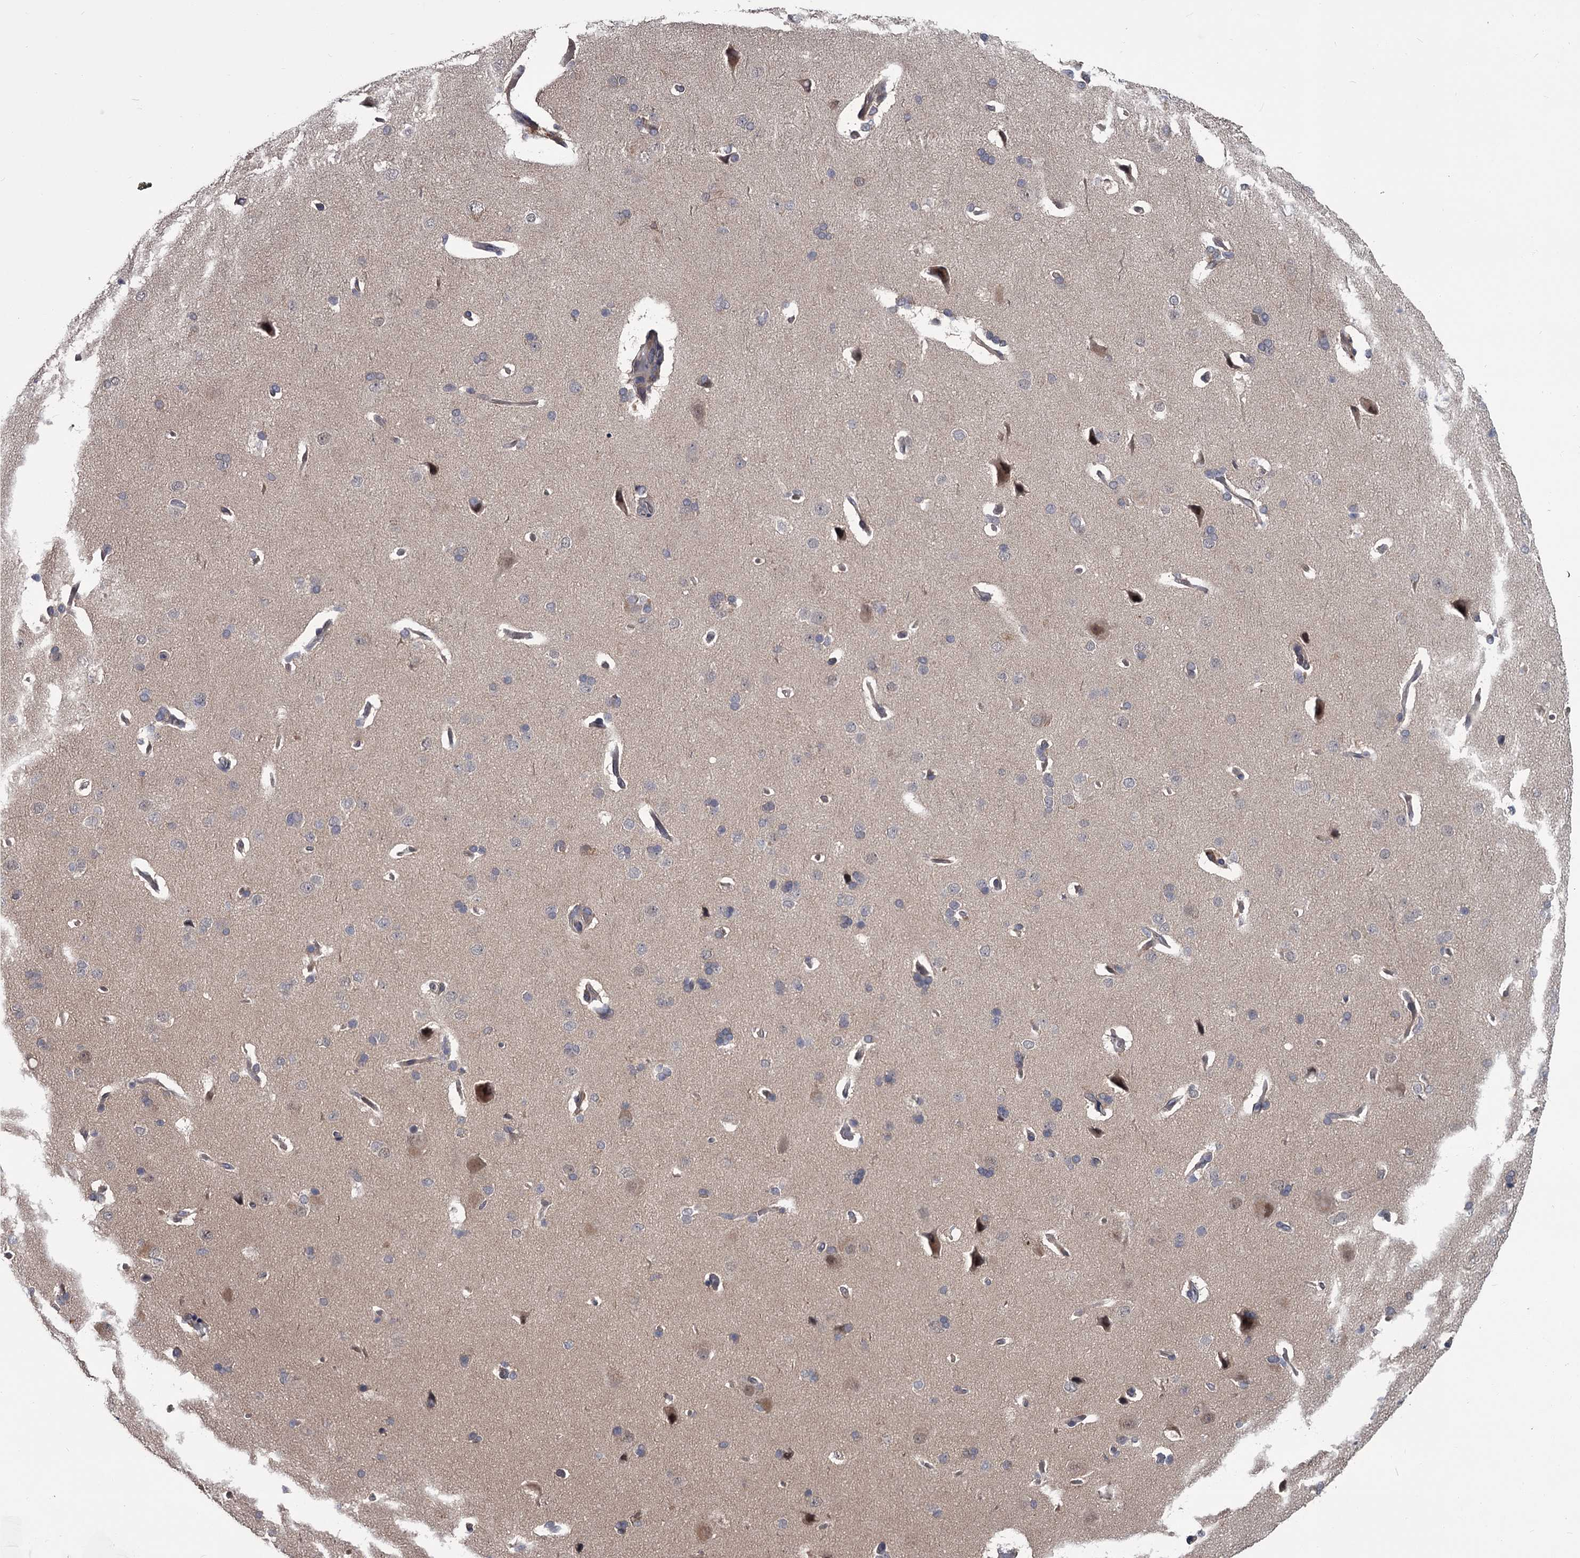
{"staining": {"intensity": "weak", "quantity": "25%-75%", "location": "cytoplasmic/membranous"}, "tissue": "cerebral cortex", "cell_type": "Endothelial cells", "image_type": "normal", "snomed": [{"axis": "morphology", "description": "Normal tissue, NOS"}, {"axis": "topography", "description": "Cerebral cortex"}], "caption": "This is a micrograph of immunohistochemistry staining of unremarkable cerebral cortex, which shows weak positivity in the cytoplasmic/membranous of endothelial cells.", "gene": "DAO", "patient": {"sex": "male", "age": 62}}